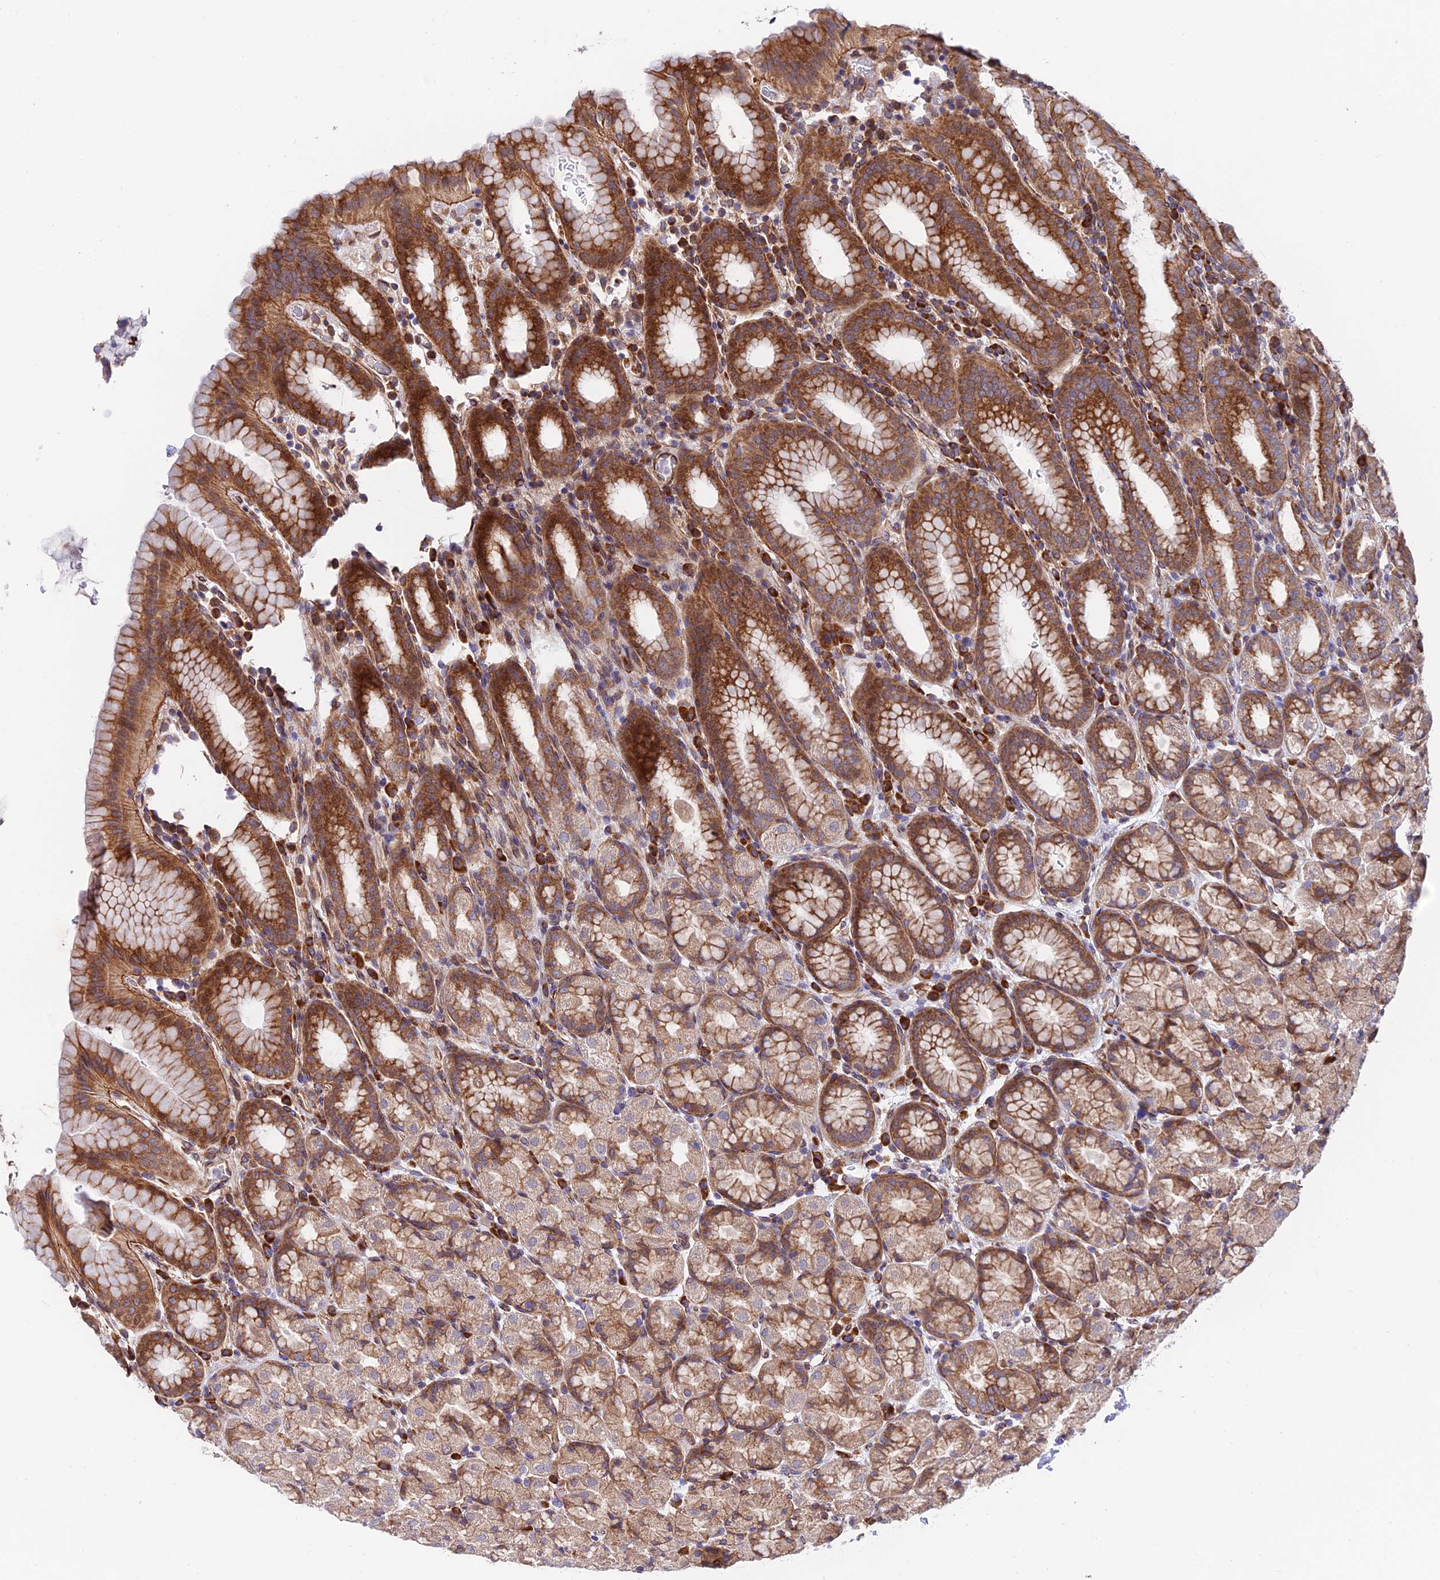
{"staining": {"intensity": "moderate", "quantity": ">75%", "location": "cytoplasmic/membranous"}, "tissue": "stomach", "cell_type": "Glandular cells", "image_type": "normal", "snomed": [{"axis": "morphology", "description": "Normal tissue, NOS"}, {"axis": "topography", "description": "Stomach, upper"}, {"axis": "topography", "description": "Stomach, lower"}, {"axis": "topography", "description": "Small intestine"}], "caption": "Immunohistochemical staining of normal human stomach demonstrates moderate cytoplasmic/membranous protein expression in approximately >75% of glandular cells. The protein is shown in brown color, while the nuclei are stained blue.", "gene": "EXOC3L4", "patient": {"sex": "male", "age": 68}}